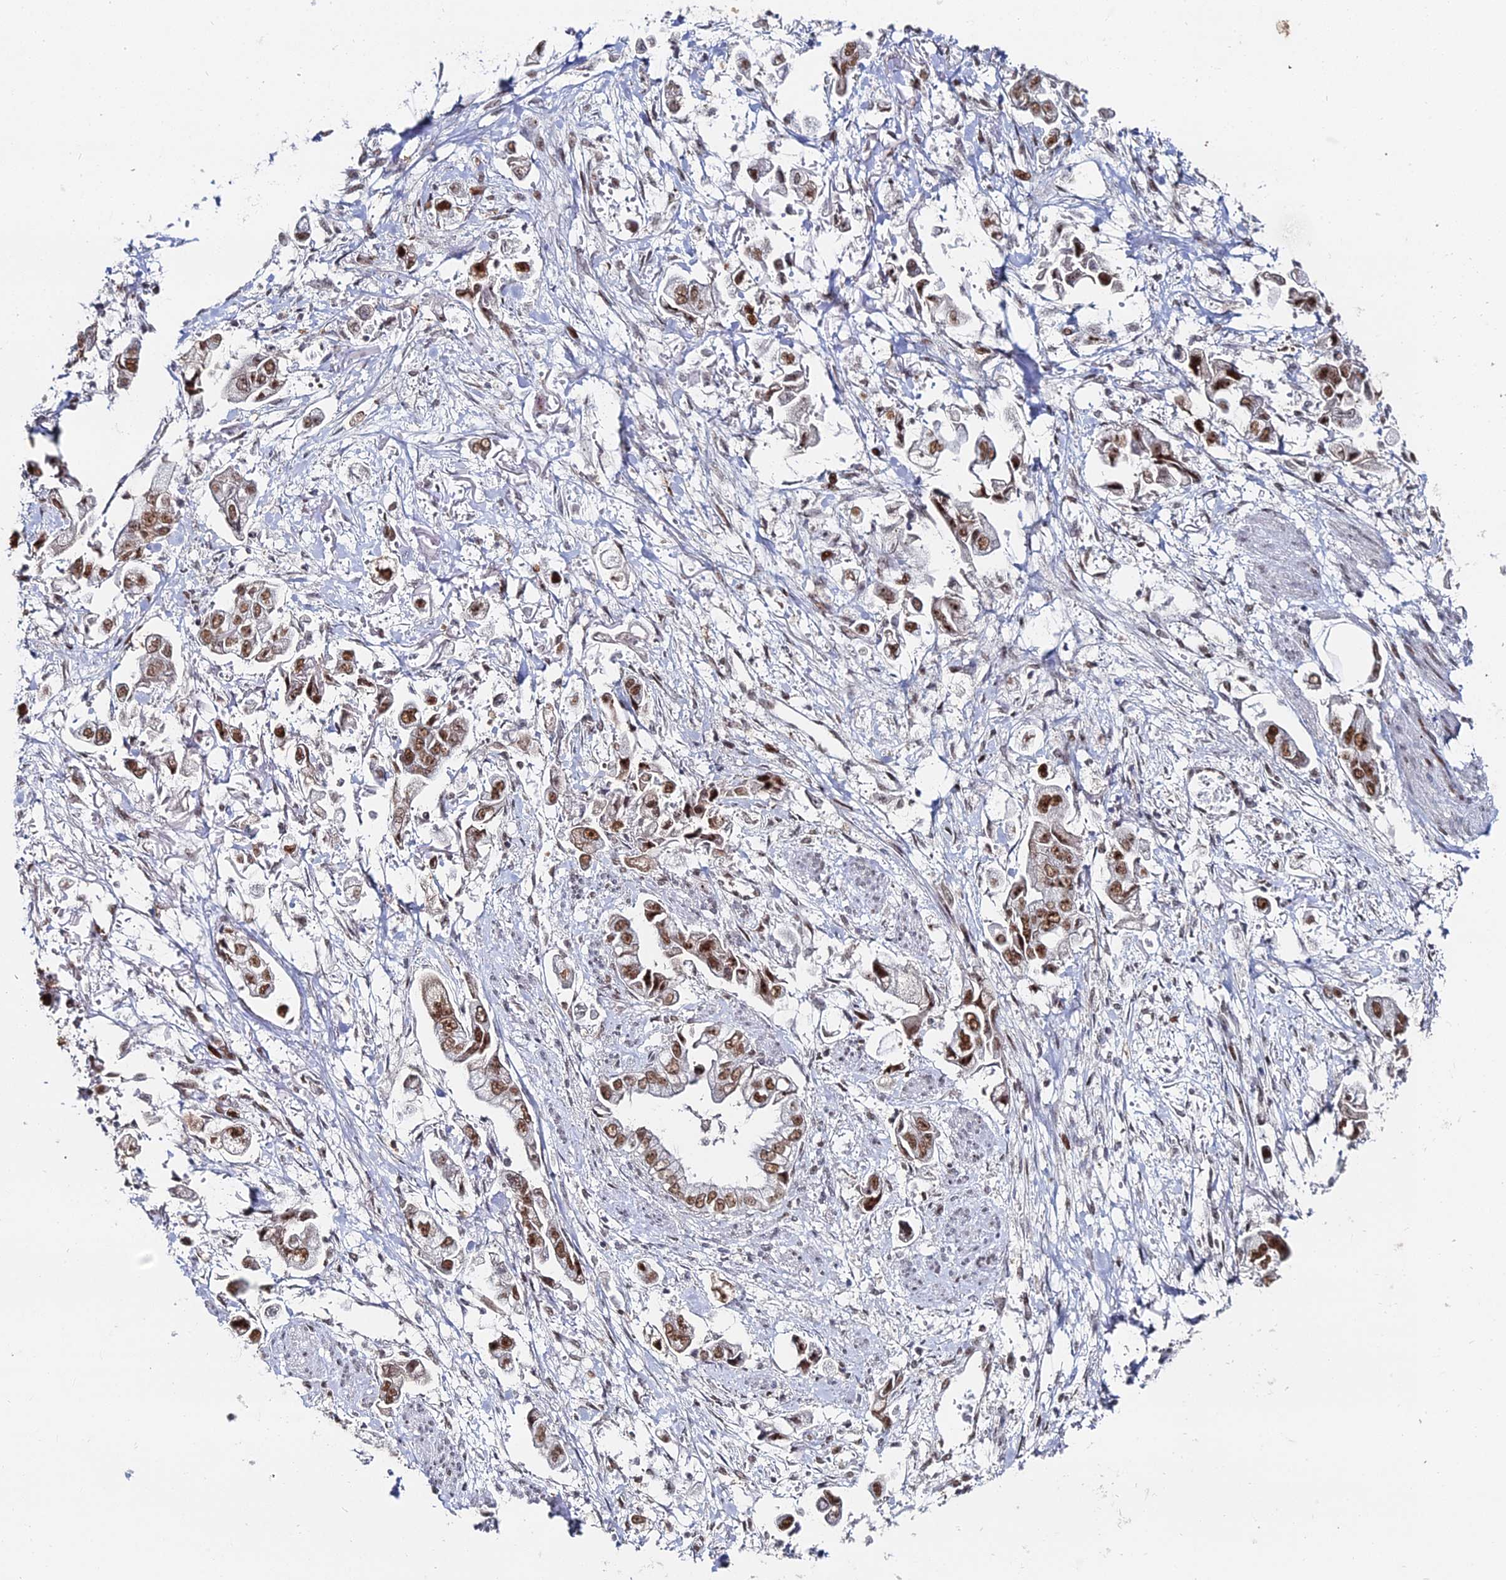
{"staining": {"intensity": "moderate", "quantity": ">75%", "location": "nuclear"}, "tissue": "stomach cancer", "cell_type": "Tumor cells", "image_type": "cancer", "snomed": [{"axis": "morphology", "description": "Adenocarcinoma, NOS"}, {"axis": "topography", "description": "Stomach"}], "caption": "A brown stain highlights moderate nuclear positivity of a protein in stomach cancer tumor cells.", "gene": "GSC2", "patient": {"sex": "male", "age": 62}}